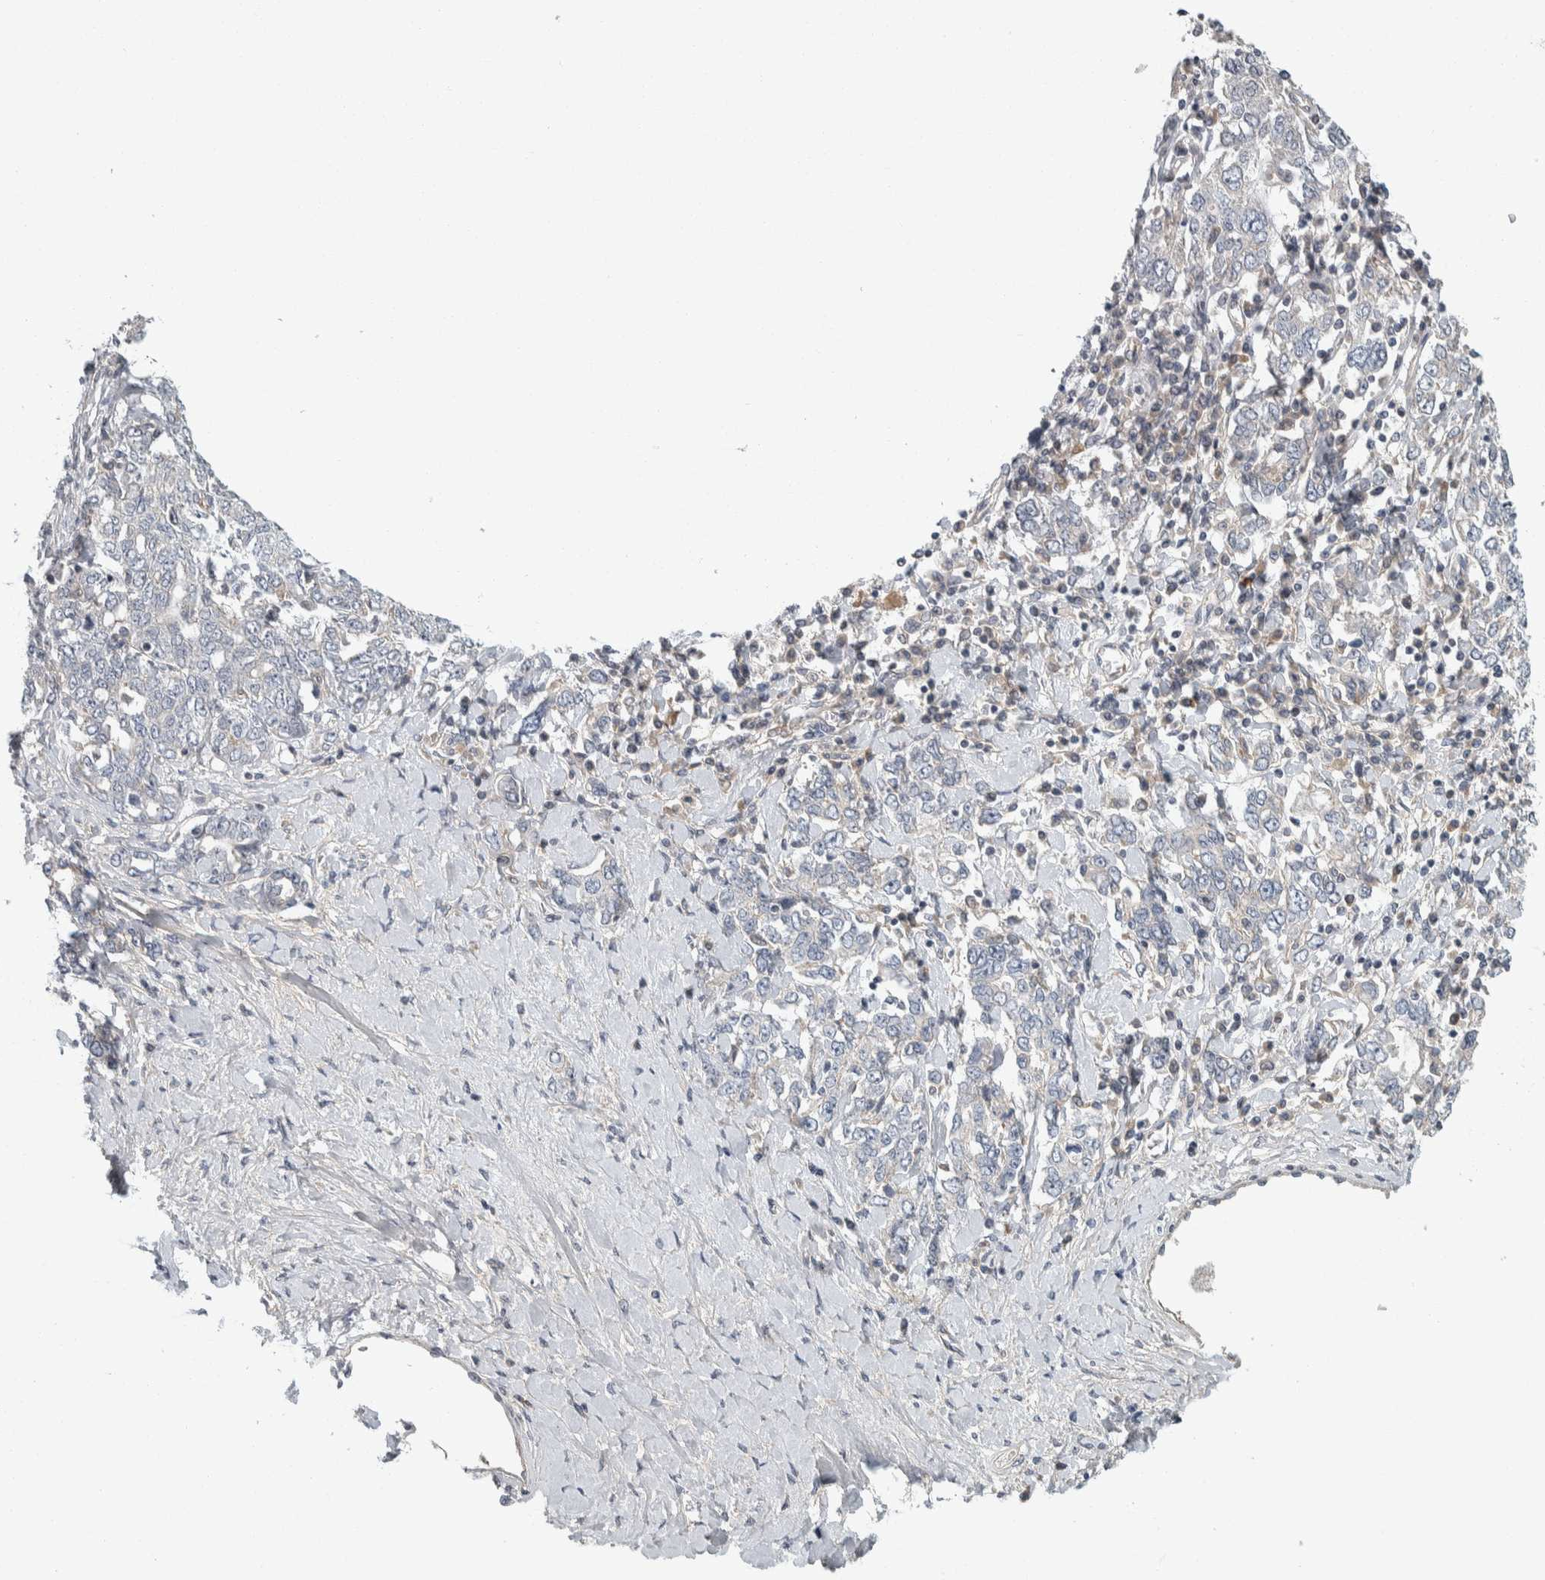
{"staining": {"intensity": "negative", "quantity": "none", "location": "none"}, "tissue": "ovarian cancer", "cell_type": "Tumor cells", "image_type": "cancer", "snomed": [{"axis": "morphology", "description": "Carcinoma, endometroid"}, {"axis": "topography", "description": "Ovary"}], "caption": "Tumor cells are negative for brown protein staining in endometroid carcinoma (ovarian). (Brightfield microscopy of DAB (3,3'-diaminobenzidine) immunohistochemistry at high magnification).", "gene": "KCNJ3", "patient": {"sex": "female", "age": 62}}